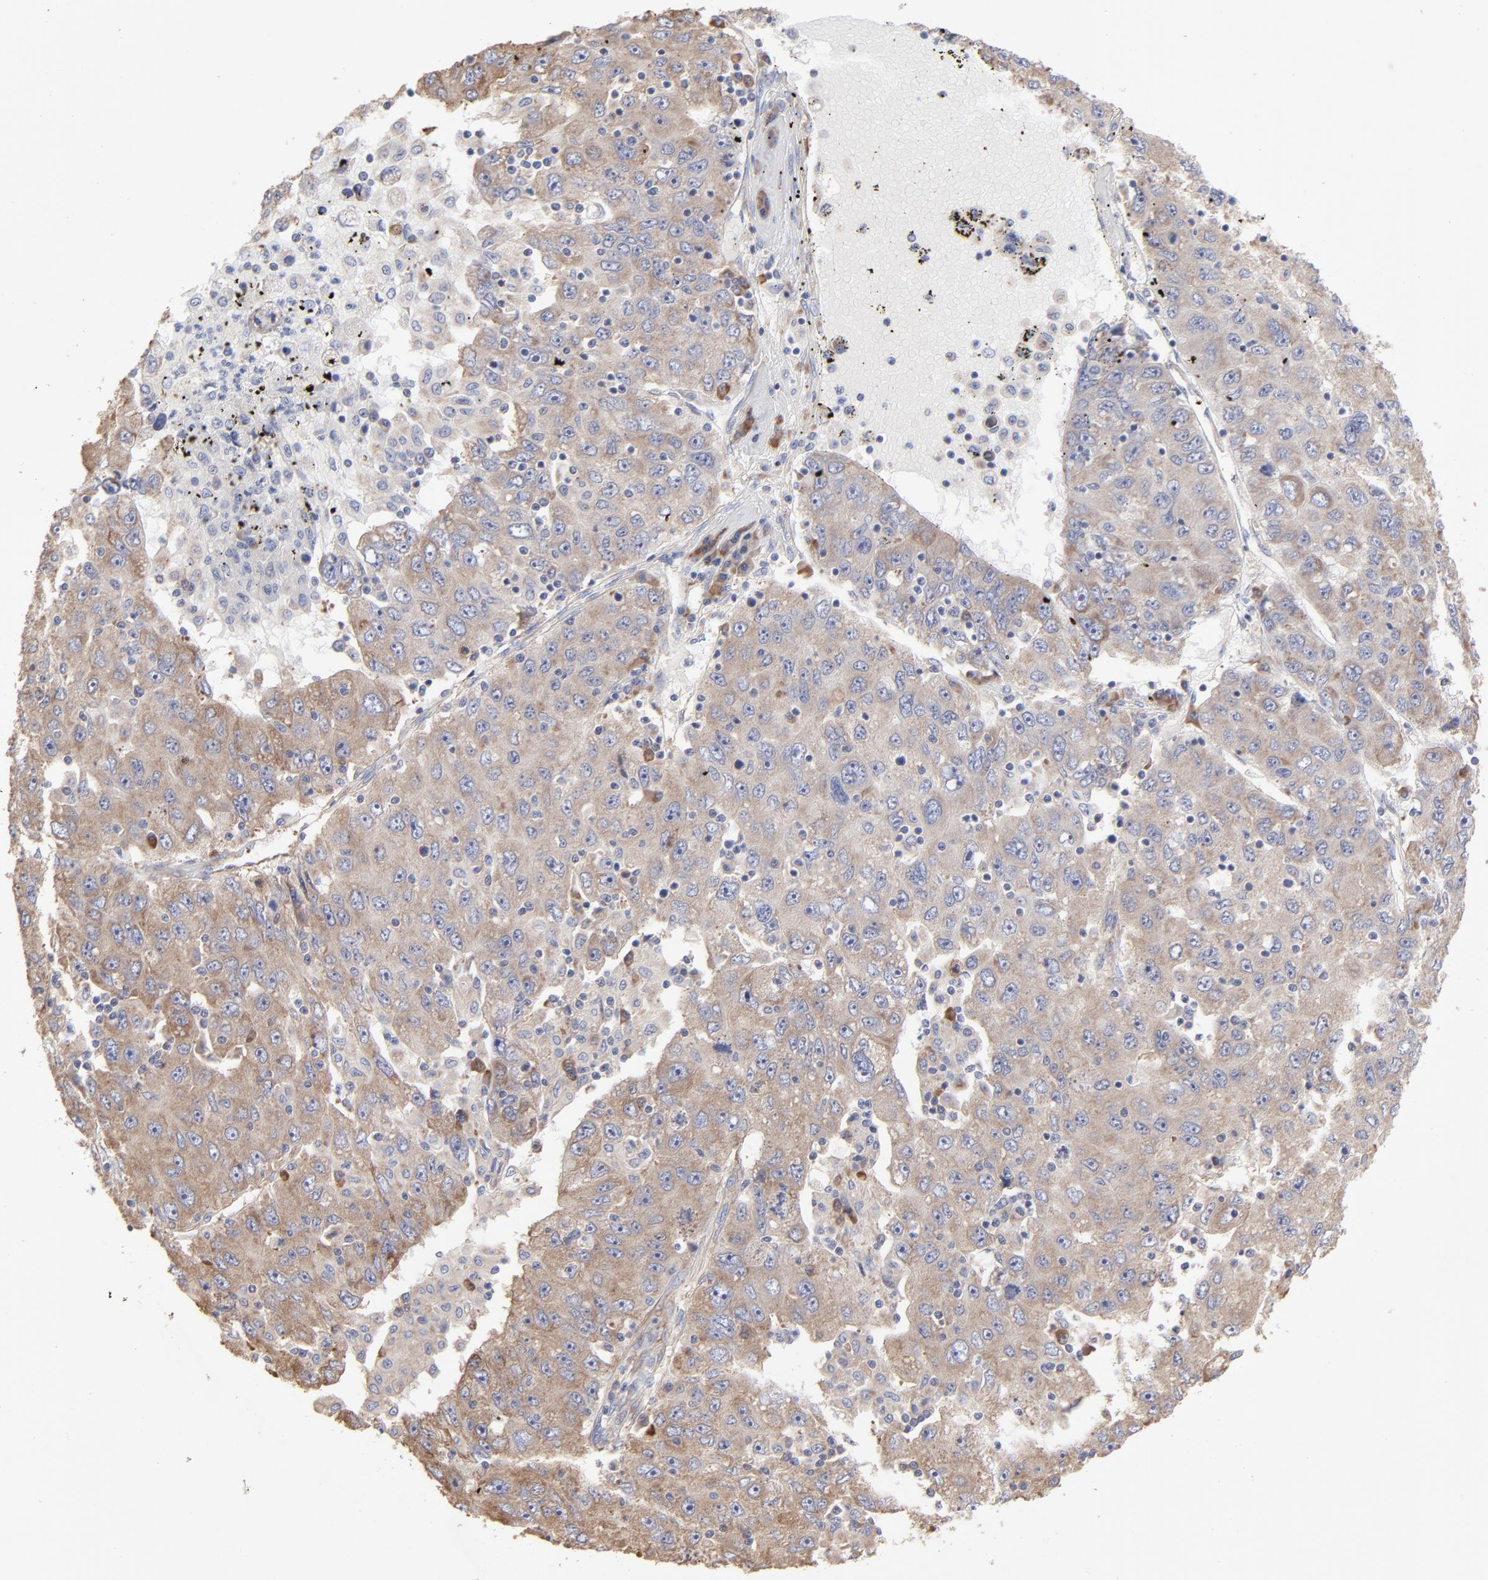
{"staining": {"intensity": "moderate", "quantity": ">75%", "location": "cytoplasmic/membranous"}, "tissue": "liver cancer", "cell_type": "Tumor cells", "image_type": "cancer", "snomed": [{"axis": "morphology", "description": "Carcinoma, Hepatocellular, NOS"}, {"axis": "topography", "description": "Liver"}], "caption": "Moderate cytoplasmic/membranous positivity is seen in about >75% of tumor cells in liver cancer (hepatocellular carcinoma).", "gene": "RPL3", "patient": {"sex": "male", "age": 49}}